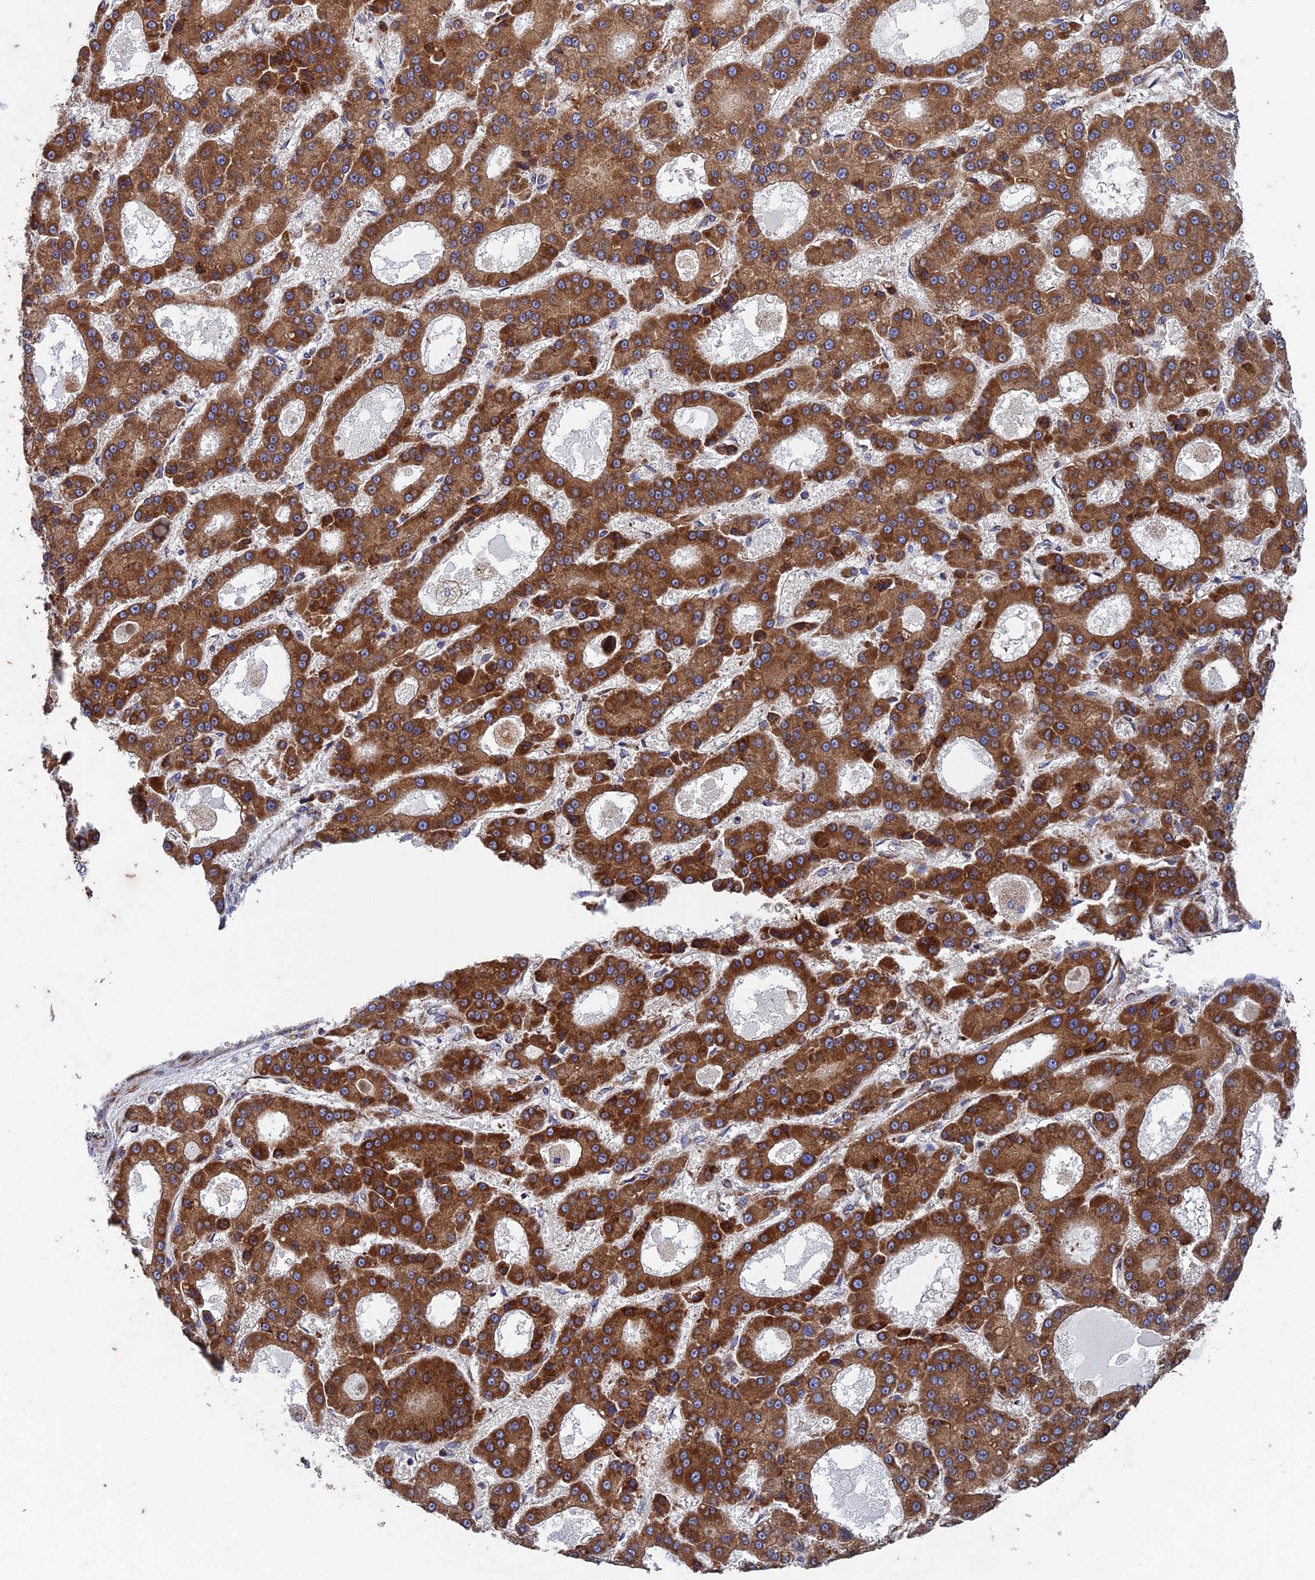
{"staining": {"intensity": "strong", "quantity": ">75%", "location": "cytoplasmic/membranous"}, "tissue": "liver cancer", "cell_type": "Tumor cells", "image_type": "cancer", "snomed": [{"axis": "morphology", "description": "Carcinoma, Hepatocellular, NOS"}, {"axis": "topography", "description": "Liver"}], "caption": "Immunohistochemistry staining of liver cancer (hepatocellular carcinoma), which displays high levels of strong cytoplasmic/membranous positivity in about >75% of tumor cells indicating strong cytoplasmic/membranous protein staining. The staining was performed using DAB (brown) for protein detection and nuclei were counterstained in hematoxylin (blue).", "gene": "AP4S1", "patient": {"sex": "male", "age": 70}}